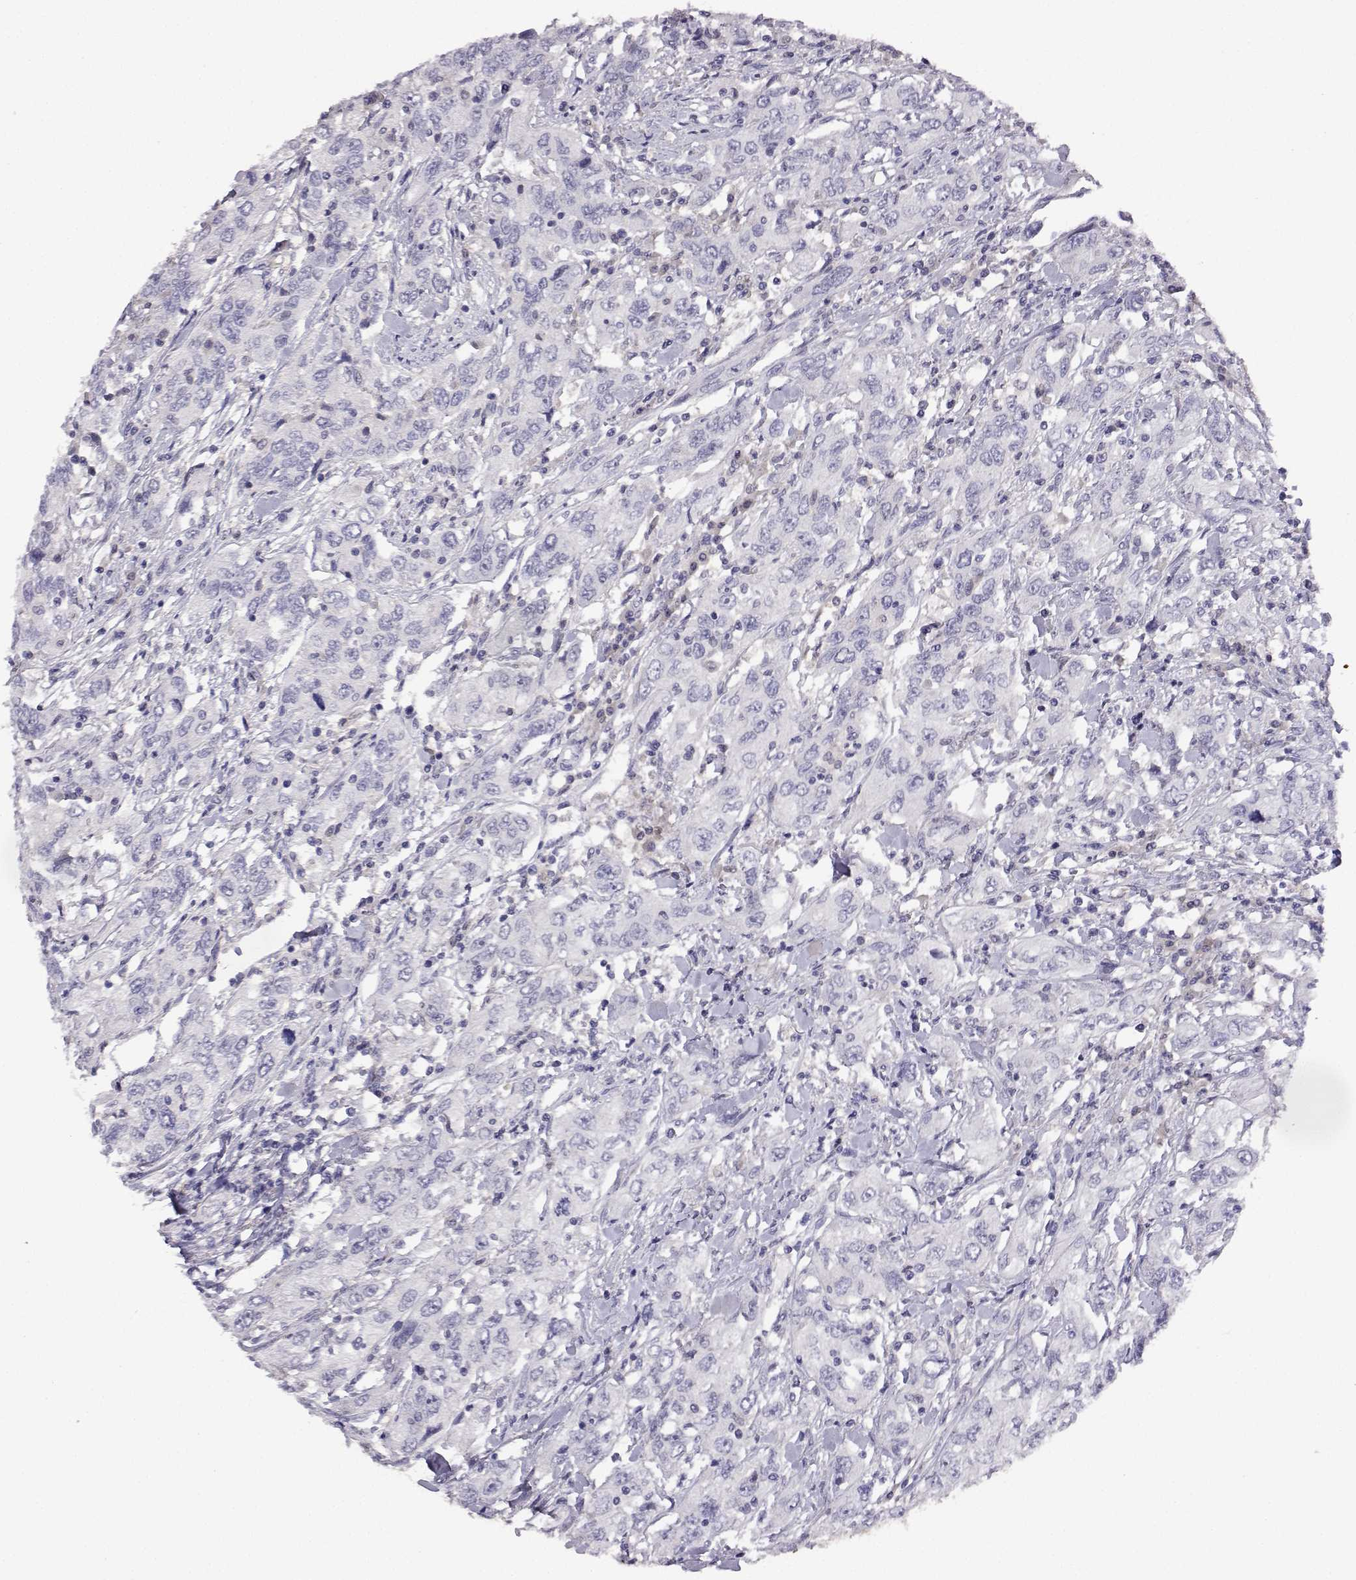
{"staining": {"intensity": "negative", "quantity": "none", "location": "none"}, "tissue": "urothelial cancer", "cell_type": "Tumor cells", "image_type": "cancer", "snomed": [{"axis": "morphology", "description": "Urothelial carcinoma, High grade"}, {"axis": "topography", "description": "Urinary bladder"}], "caption": "Immunohistochemical staining of high-grade urothelial carcinoma displays no significant staining in tumor cells.", "gene": "AKR1B1", "patient": {"sex": "male", "age": 76}}